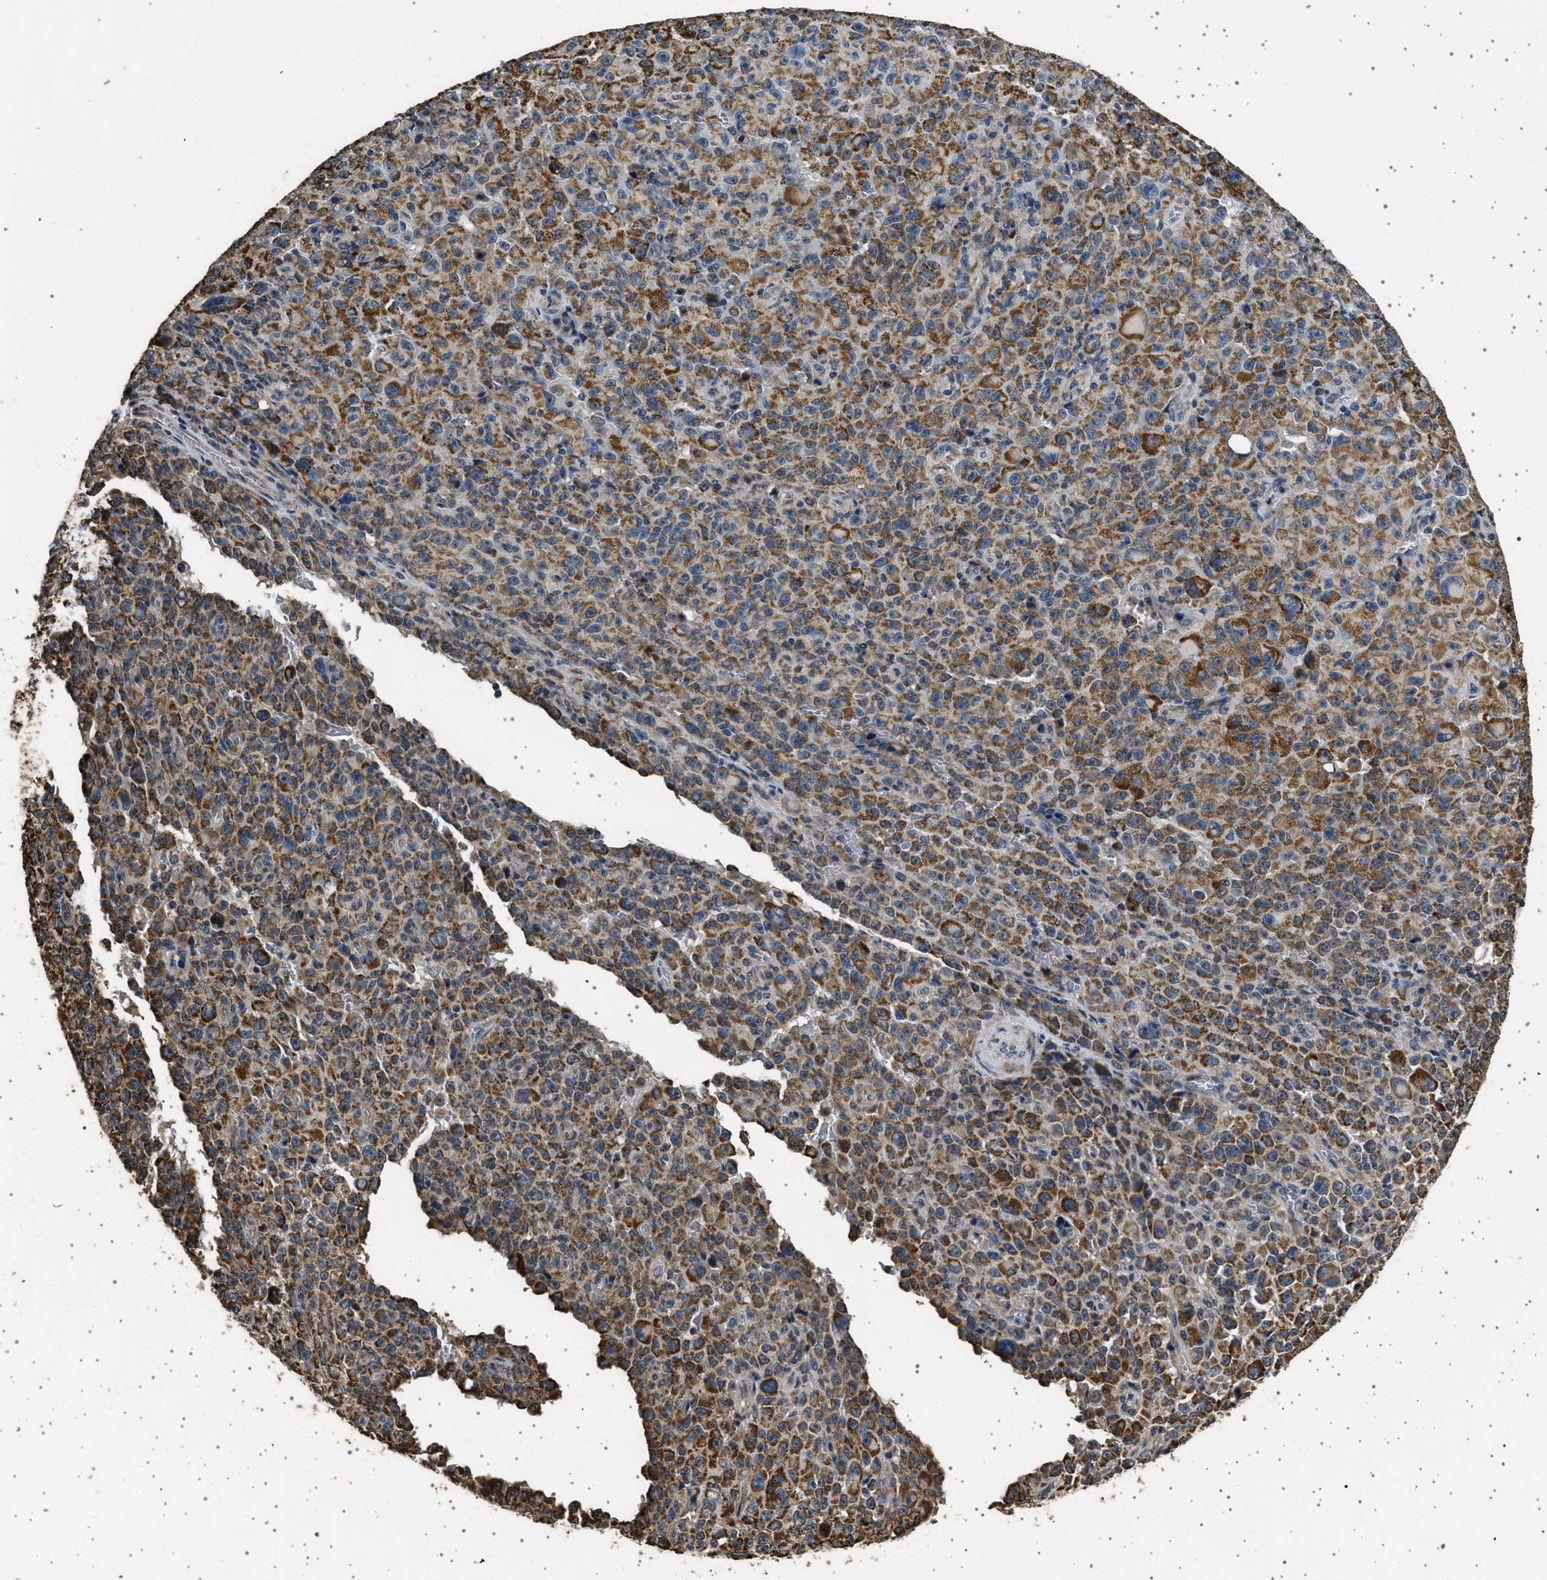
{"staining": {"intensity": "moderate", "quantity": ">75%", "location": "cytoplasmic/membranous"}, "tissue": "melanoma", "cell_type": "Tumor cells", "image_type": "cancer", "snomed": [{"axis": "morphology", "description": "Malignant melanoma, NOS"}, {"axis": "topography", "description": "Skin"}], "caption": "Melanoma tissue displays moderate cytoplasmic/membranous staining in about >75% of tumor cells, visualized by immunohistochemistry.", "gene": "KCNA4", "patient": {"sex": "female", "age": 82}}